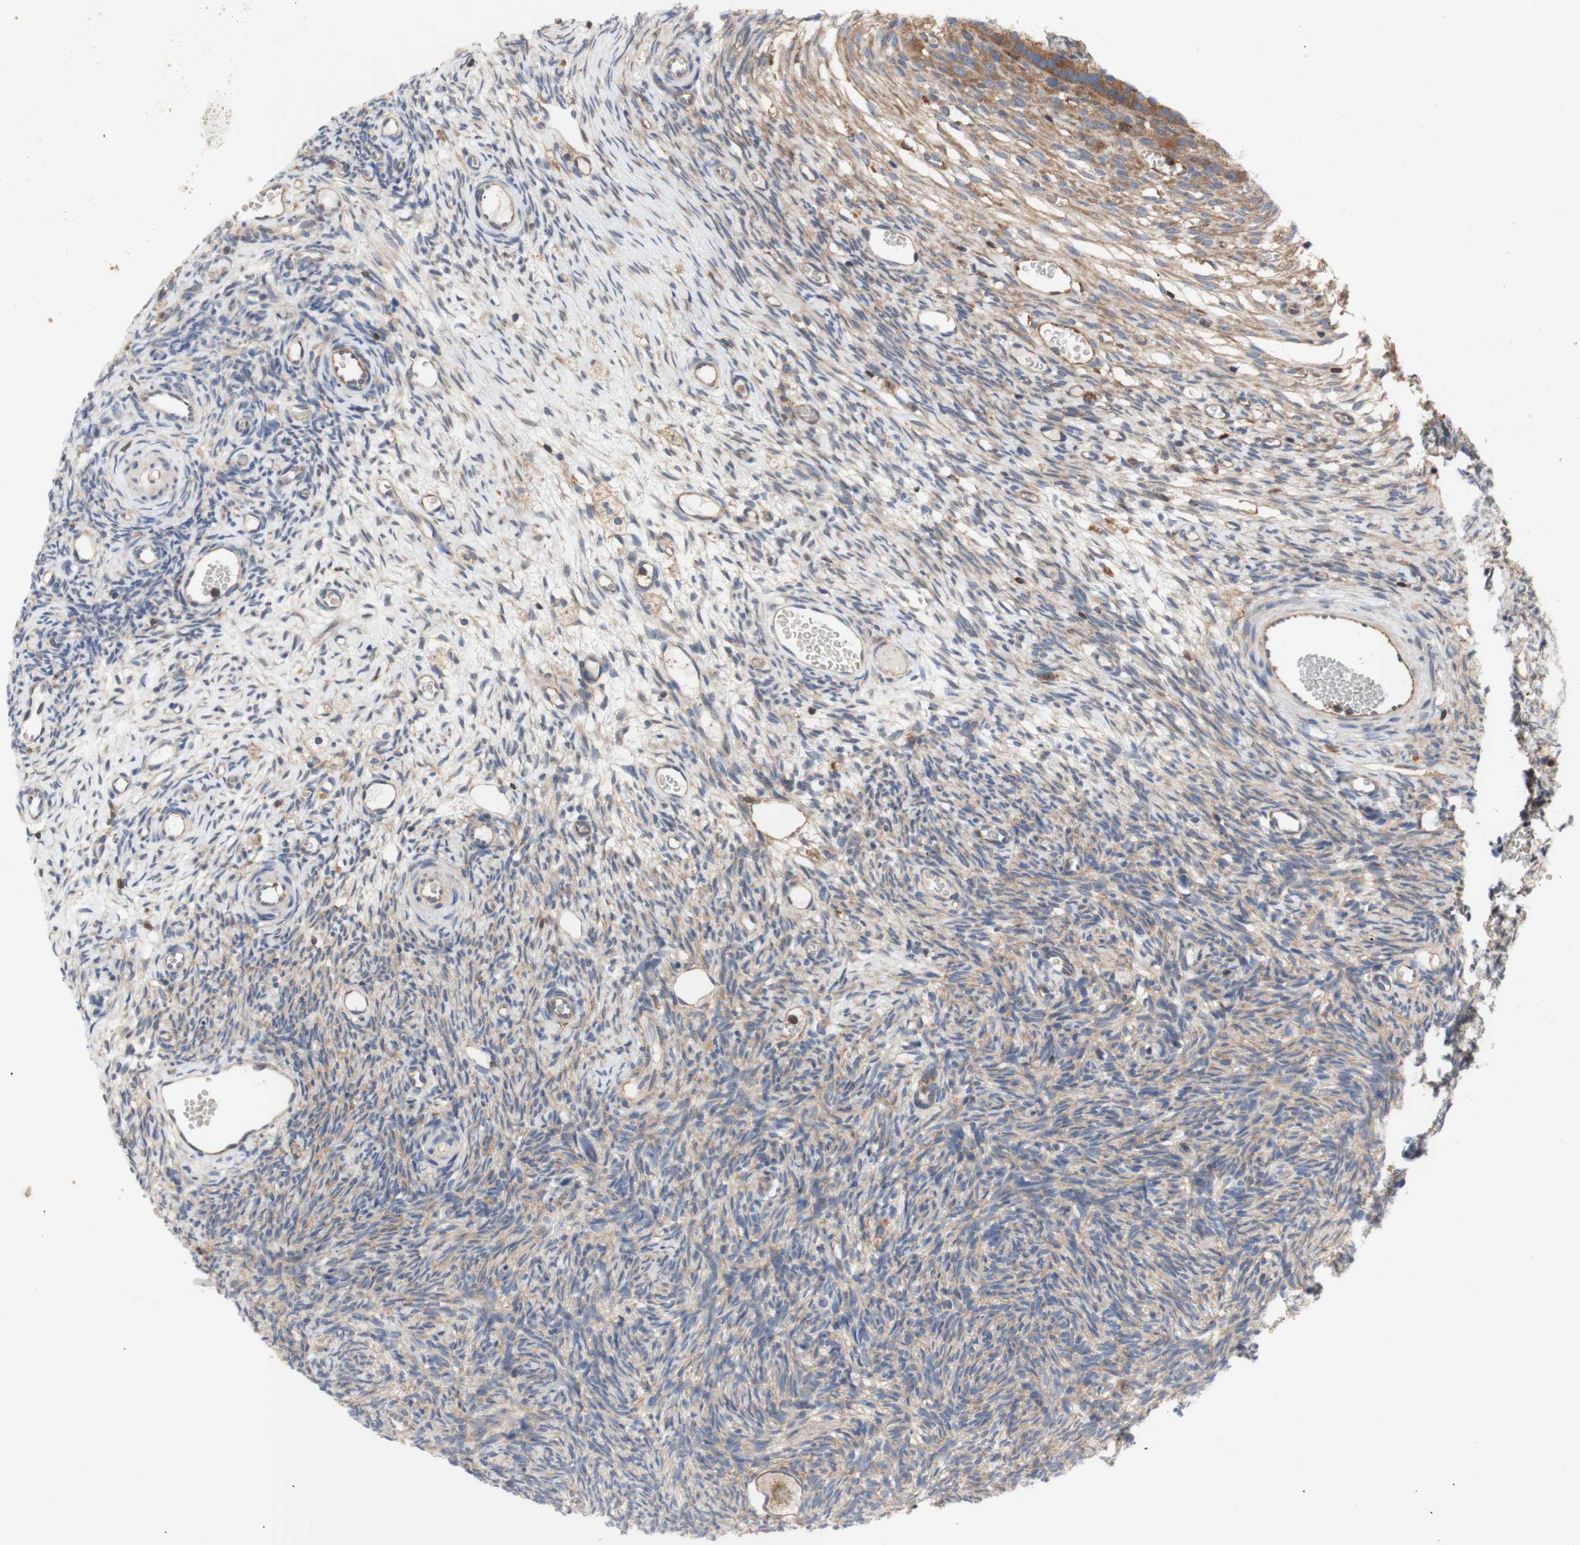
{"staining": {"intensity": "moderate", "quantity": ">75%", "location": "cytoplasmic/membranous"}, "tissue": "ovary", "cell_type": "Follicle cells", "image_type": "normal", "snomed": [{"axis": "morphology", "description": "Normal tissue, NOS"}, {"axis": "topography", "description": "Ovary"}], "caption": "Moderate cytoplasmic/membranous expression for a protein is identified in approximately >75% of follicle cells of benign ovary using IHC.", "gene": "IKBKG", "patient": {"sex": "female", "age": 35}}